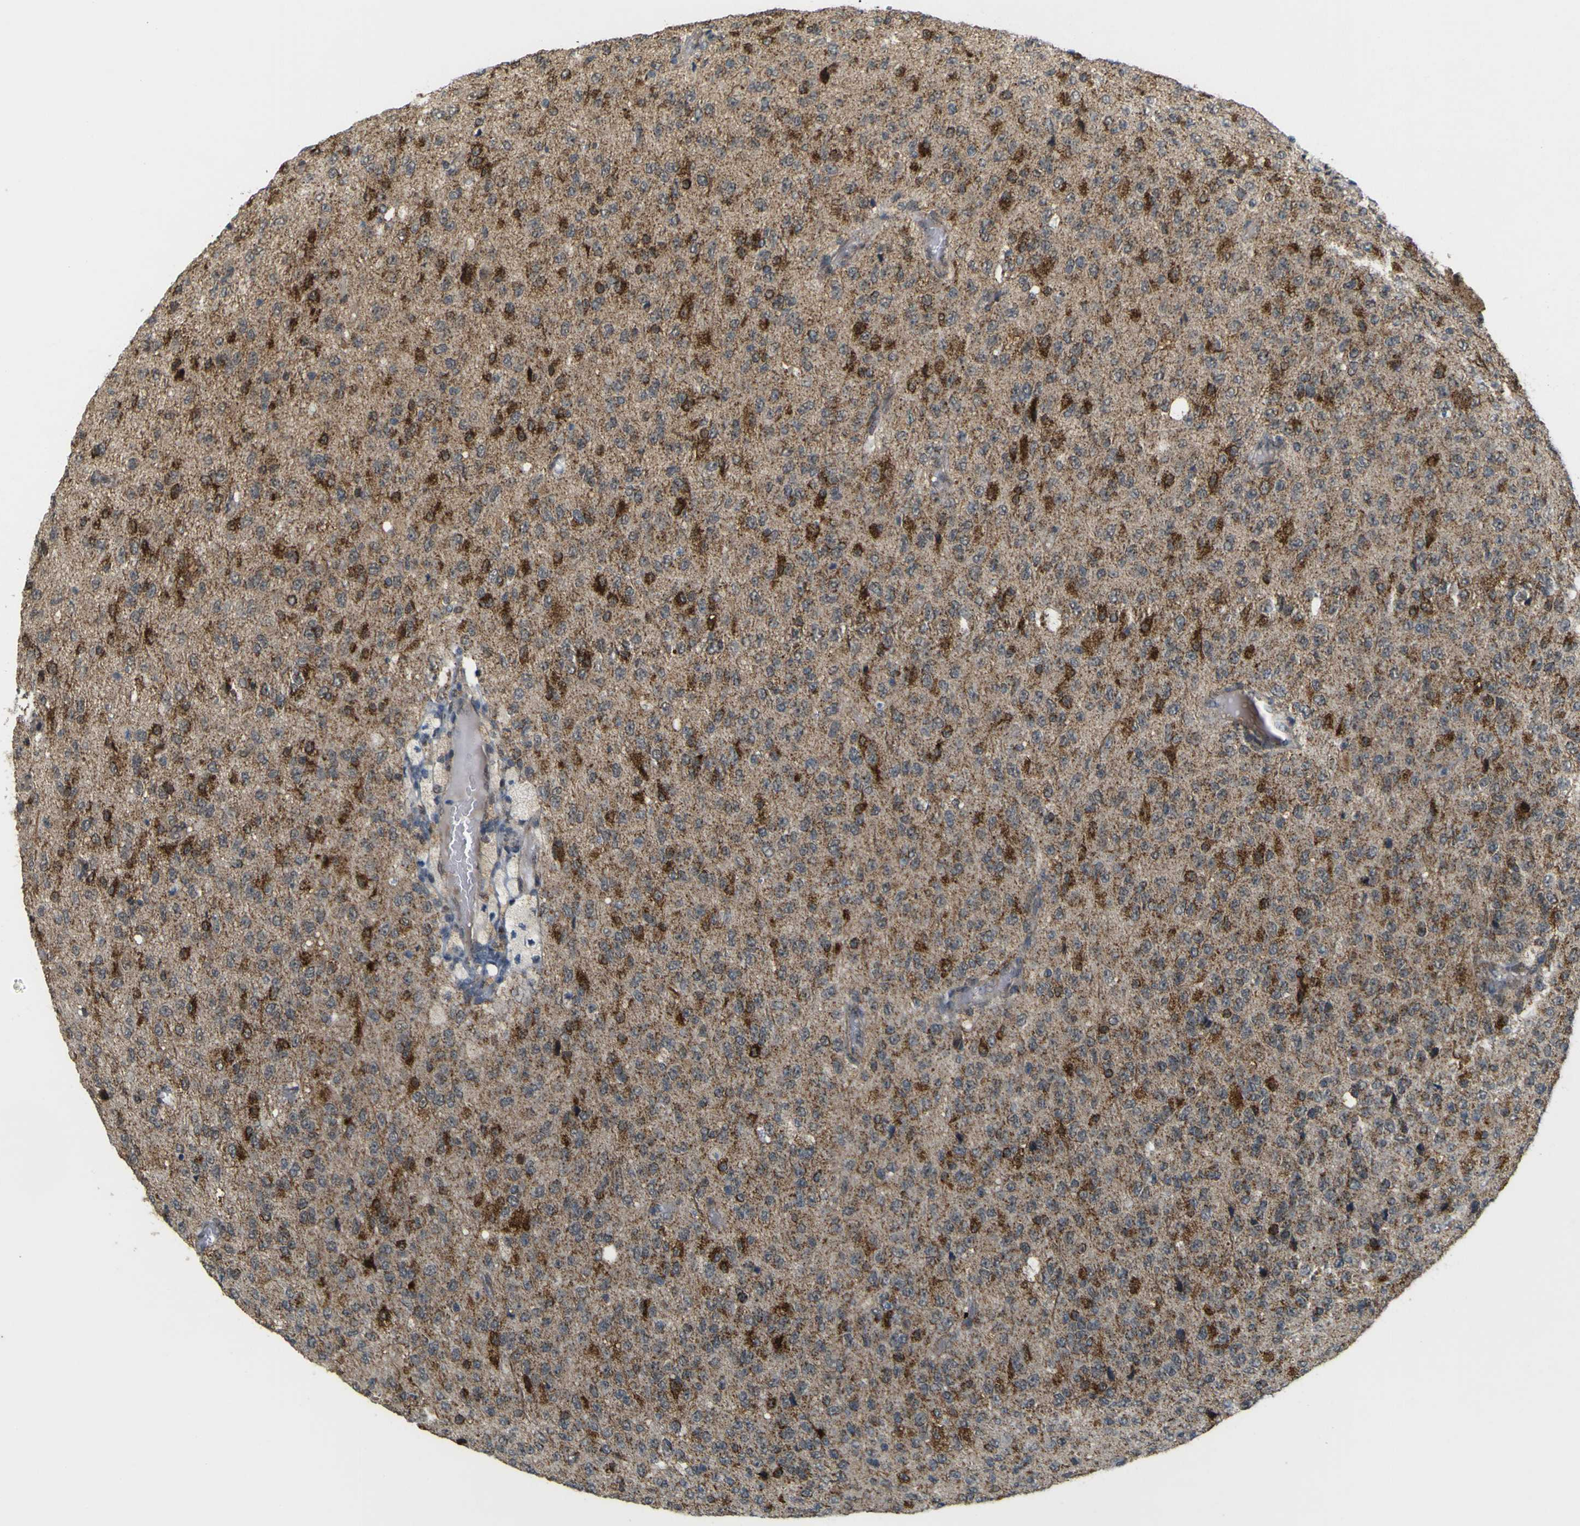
{"staining": {"intensity": "strong", "quantity": ">75%", "location": "cytoplasmic/membranous"}, "tissue": "glioma", "cell_type": "Tumor cells", "image_type": "cancer", "snomed": [{"axis": "morphology", "description": "Glioma, malignant, High grade"}, {"axis": "topography", "description": "pancreas cauda"}], "caption": "Malignant glioma (high-grade) tissue shows strong cytoplasmic/membranous positivity in approximately >75% of tumor cells, visualized by immunohistochemistry.", "gene": "ACBD5", "patient": {"sex": "male", "age": 60}}